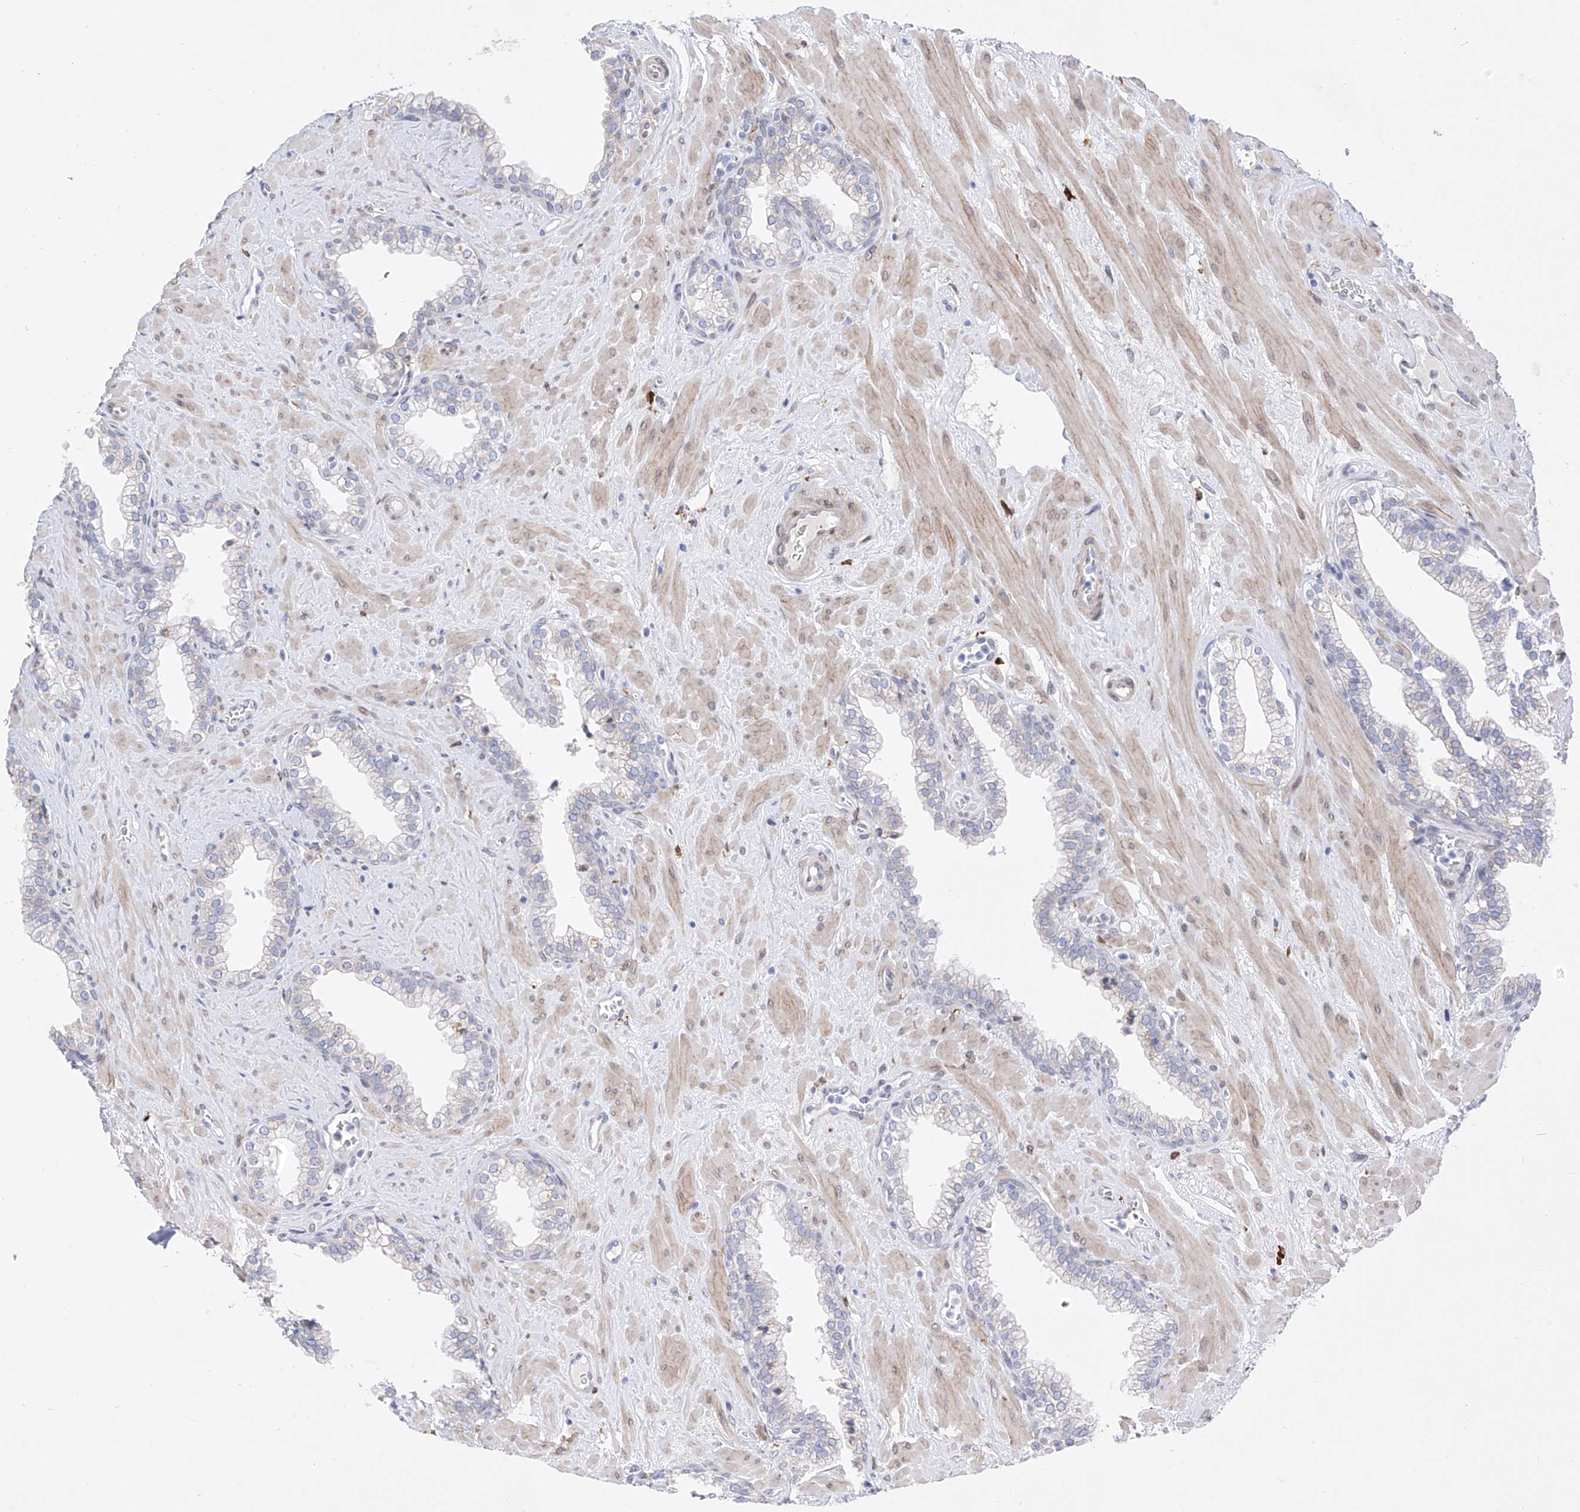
{"staining": {"intensity": "negative", "quantity": "none", "location": "none"}, "tissue": "prostate", "cell_type": "Glandular cells", "image_type": "normal", "snomed": [{"axis": "morphology", "description": "Normal tissue, NOS"}, {"axis": "morphology", "description": "Urothelial carcinoma, Low grade"}, {"axis": "topography", "description": "Urinary bladder"}, {"axis": "topography", "description": "Prostate"}], "caption": "Immunohistochemistry (IHC) micrograph of normal prostate stained for a protein (brown), which displays no staining in glandular cells.", "gene": "LCLAT1", "patient": {"sex": "male", "age": 60}}